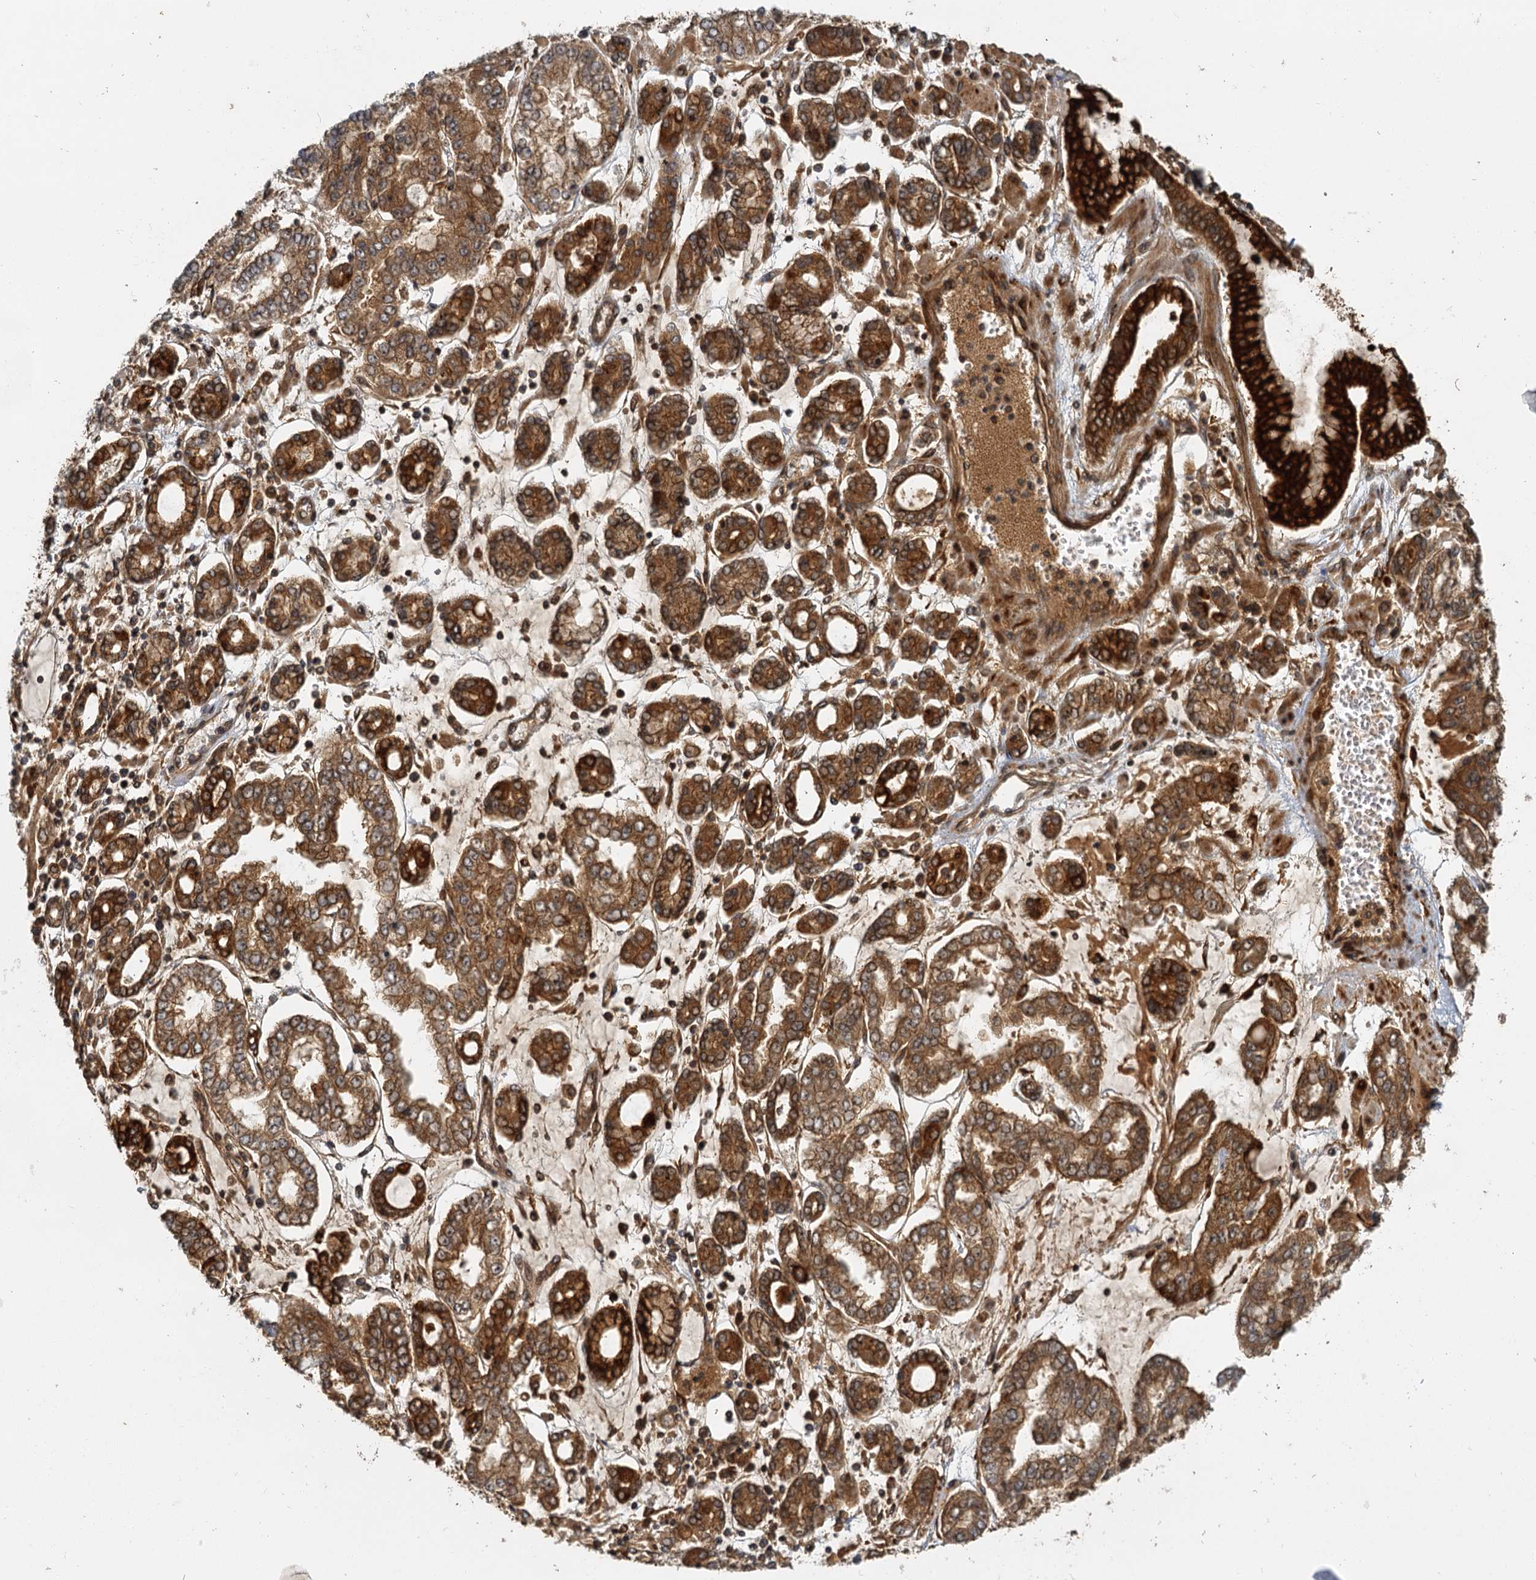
{"staining": {"intensity": "strong", "quantity": ">75%", "location": "cytoplasmic/membranous"}, "tissue": "stomach cancer", "cell_type": "Tumor cells", "image_type": "cancer", "snomed": [{"axis": "morphology", "description": "Adenocarcinoma, NOS"}, {"axis": "topography", "description": "Stomach"}], "caption": "Adenocarcinoma (stomach) stained with IHC shows strong cytoplasmic/membranous expression in approximately >75% of tumor cells. (DAB (3,3'-diaminobenzidine) = brown stain, brightfield microscopy at high magnification).", "gene": "ZNF549", "patient": {"sex": "male", "age": 76}}